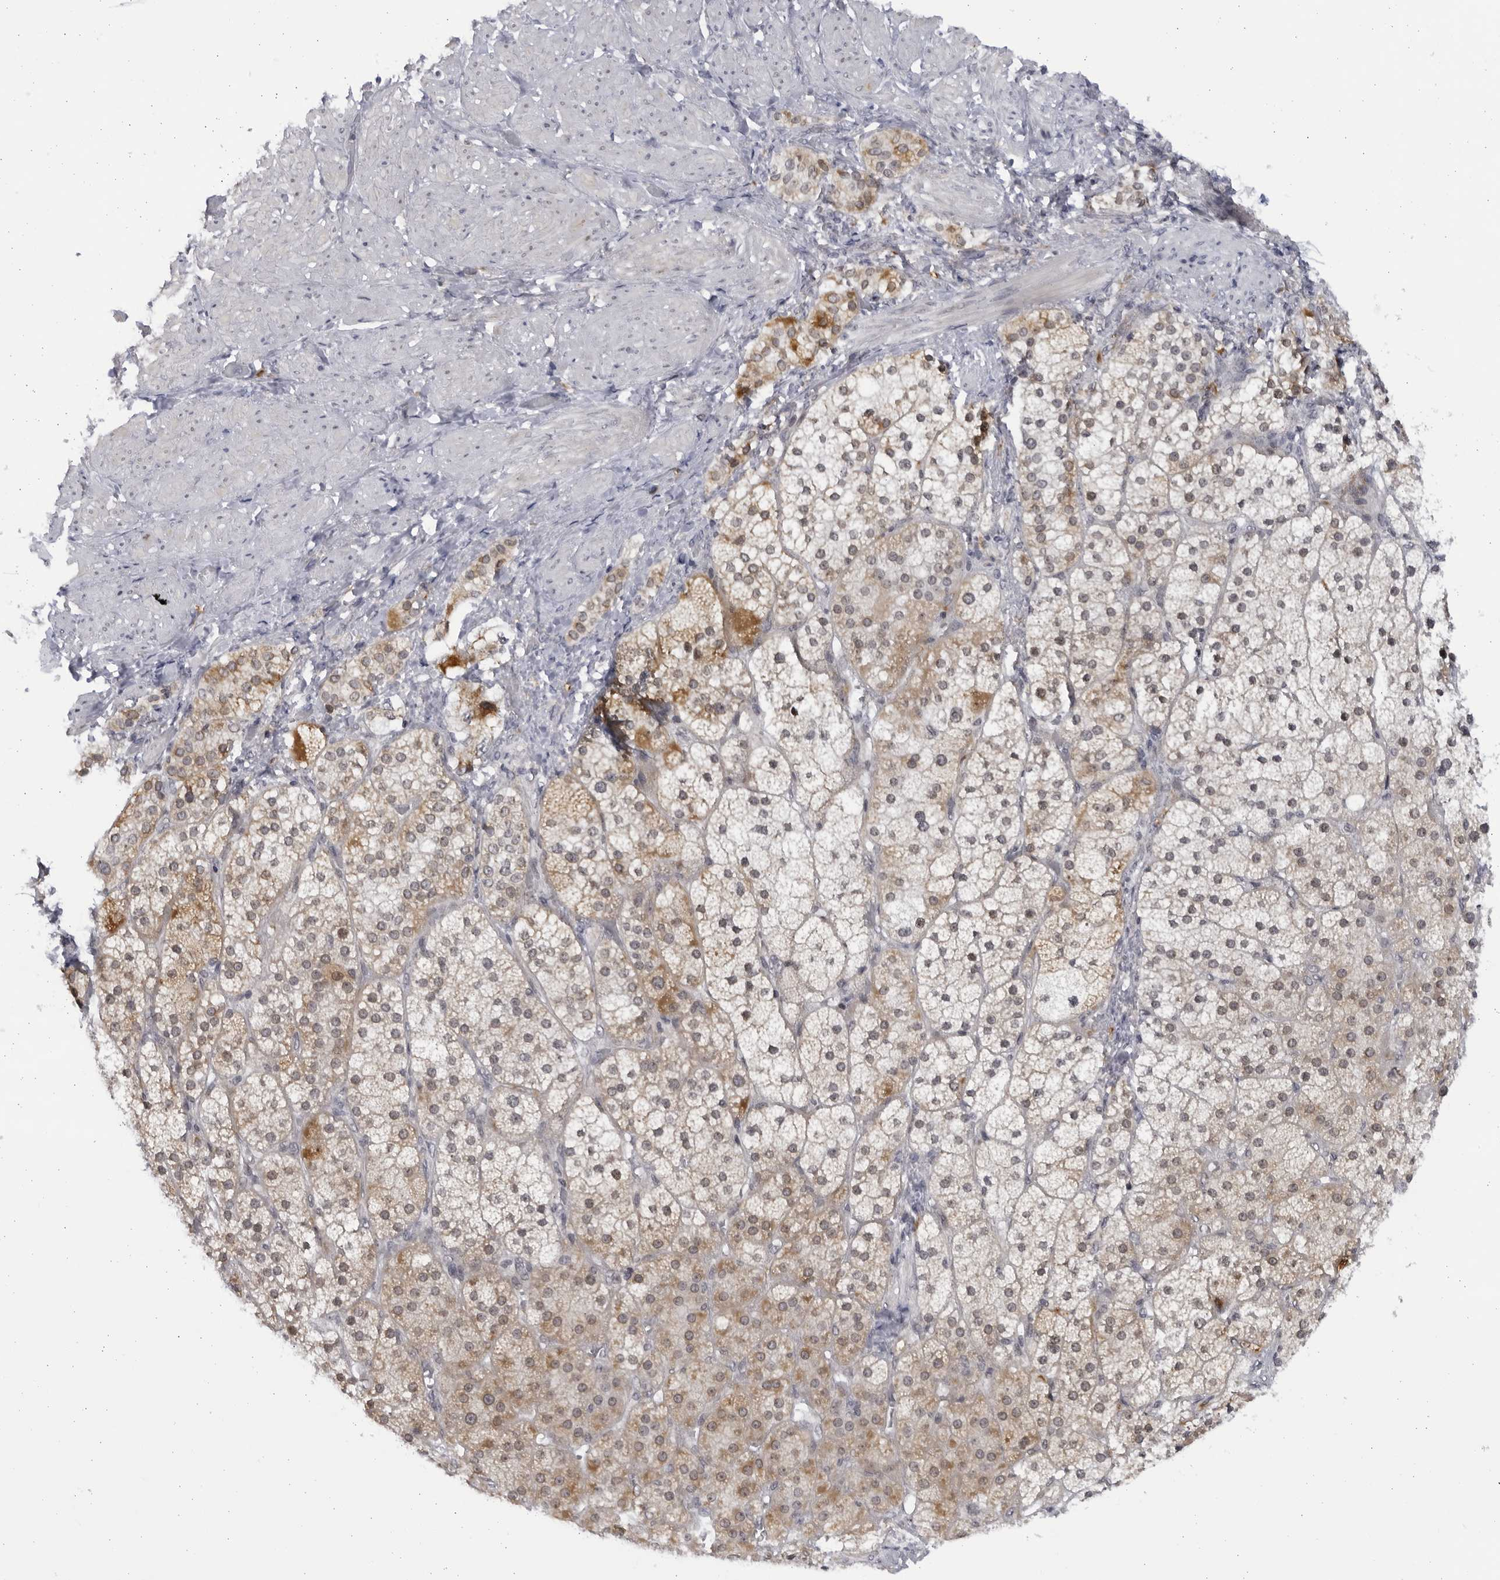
{"staining": {"intensity": "weak", "quantity": ">75%", "location": "cytoplasmic/membranous,nuclear"}, "tissue": "adrenal gland", "cell_type": "Glandular cells", "image_type": "normal", "snomed": [{"axis": "morphology", "description": "Normal tissue, NOS"}, {"axis": "topography", "description": "Adrenal gland"}], "caption": "An immunohistochemistry image of normal tissue is shown. Protein staining in brown highlights weak cytoplasmic/membranous,nuclear positivity in adrenal gland within glandular cells. Using DAB (3,3'-diaminobenzidine) (brown) and hematoxylin (blue) stains, captured at high magnification using brightfield microscopy.", "gene": "SLC25A22", "patient": {"sex": "male", "age": 57}}